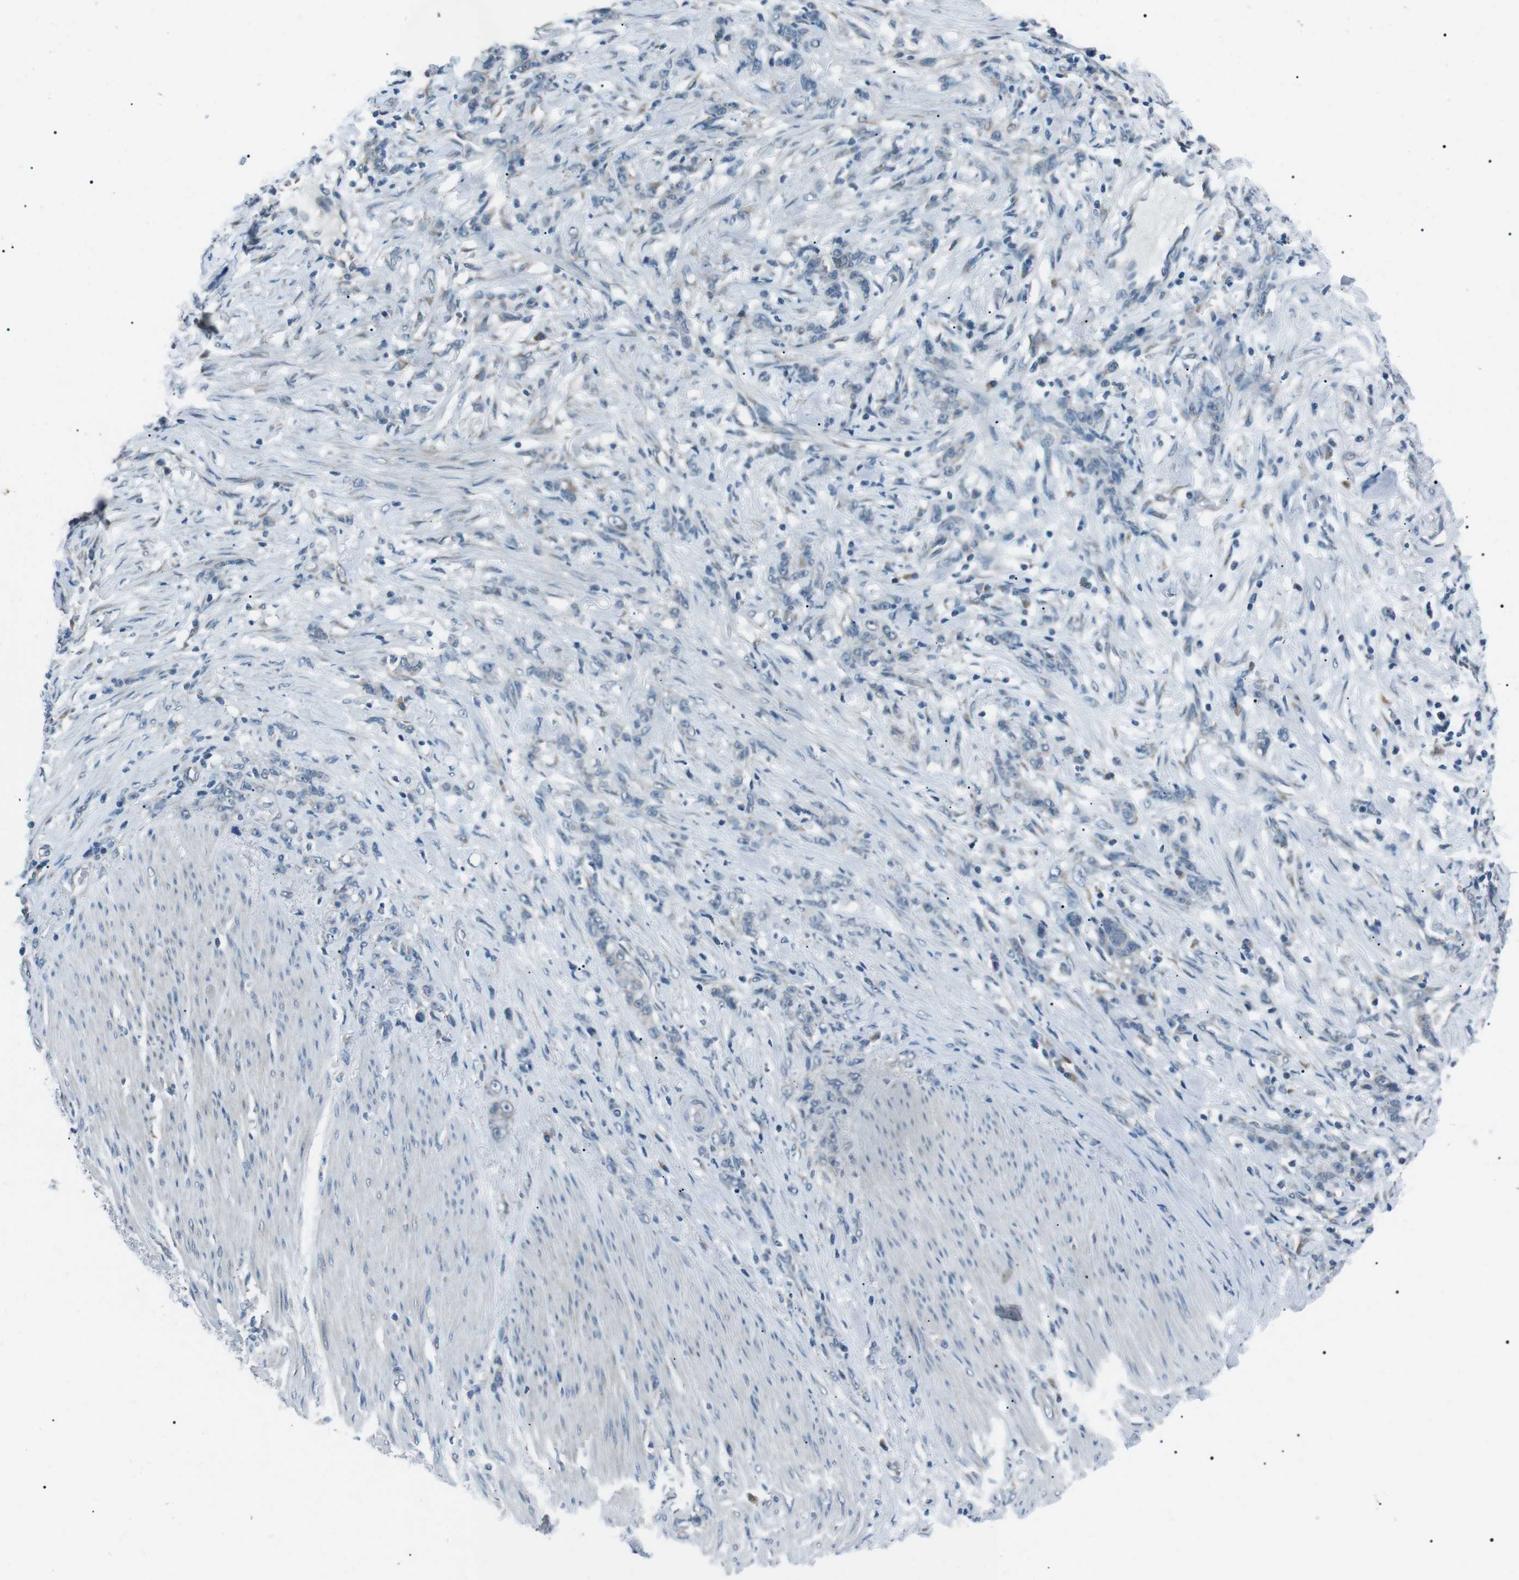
{"staining": {"intensity": "negative", "quantity": "none", "location": "none"}, "tissue": "stomach cancer", "cell_type": "Tumor cells", "image_type": "cancer", "snomed": [{"axis": "morphology", "description": "Adenocarcinoma, NOS"}, {"axis": "topography", "description": "Stomach, lower"}], "caption": "Tumor cells are negative for protein expression in human stomach adenocarcinoma.", "gene": "SERPINB2", "patient": {"sex": "male", "age": 88}}